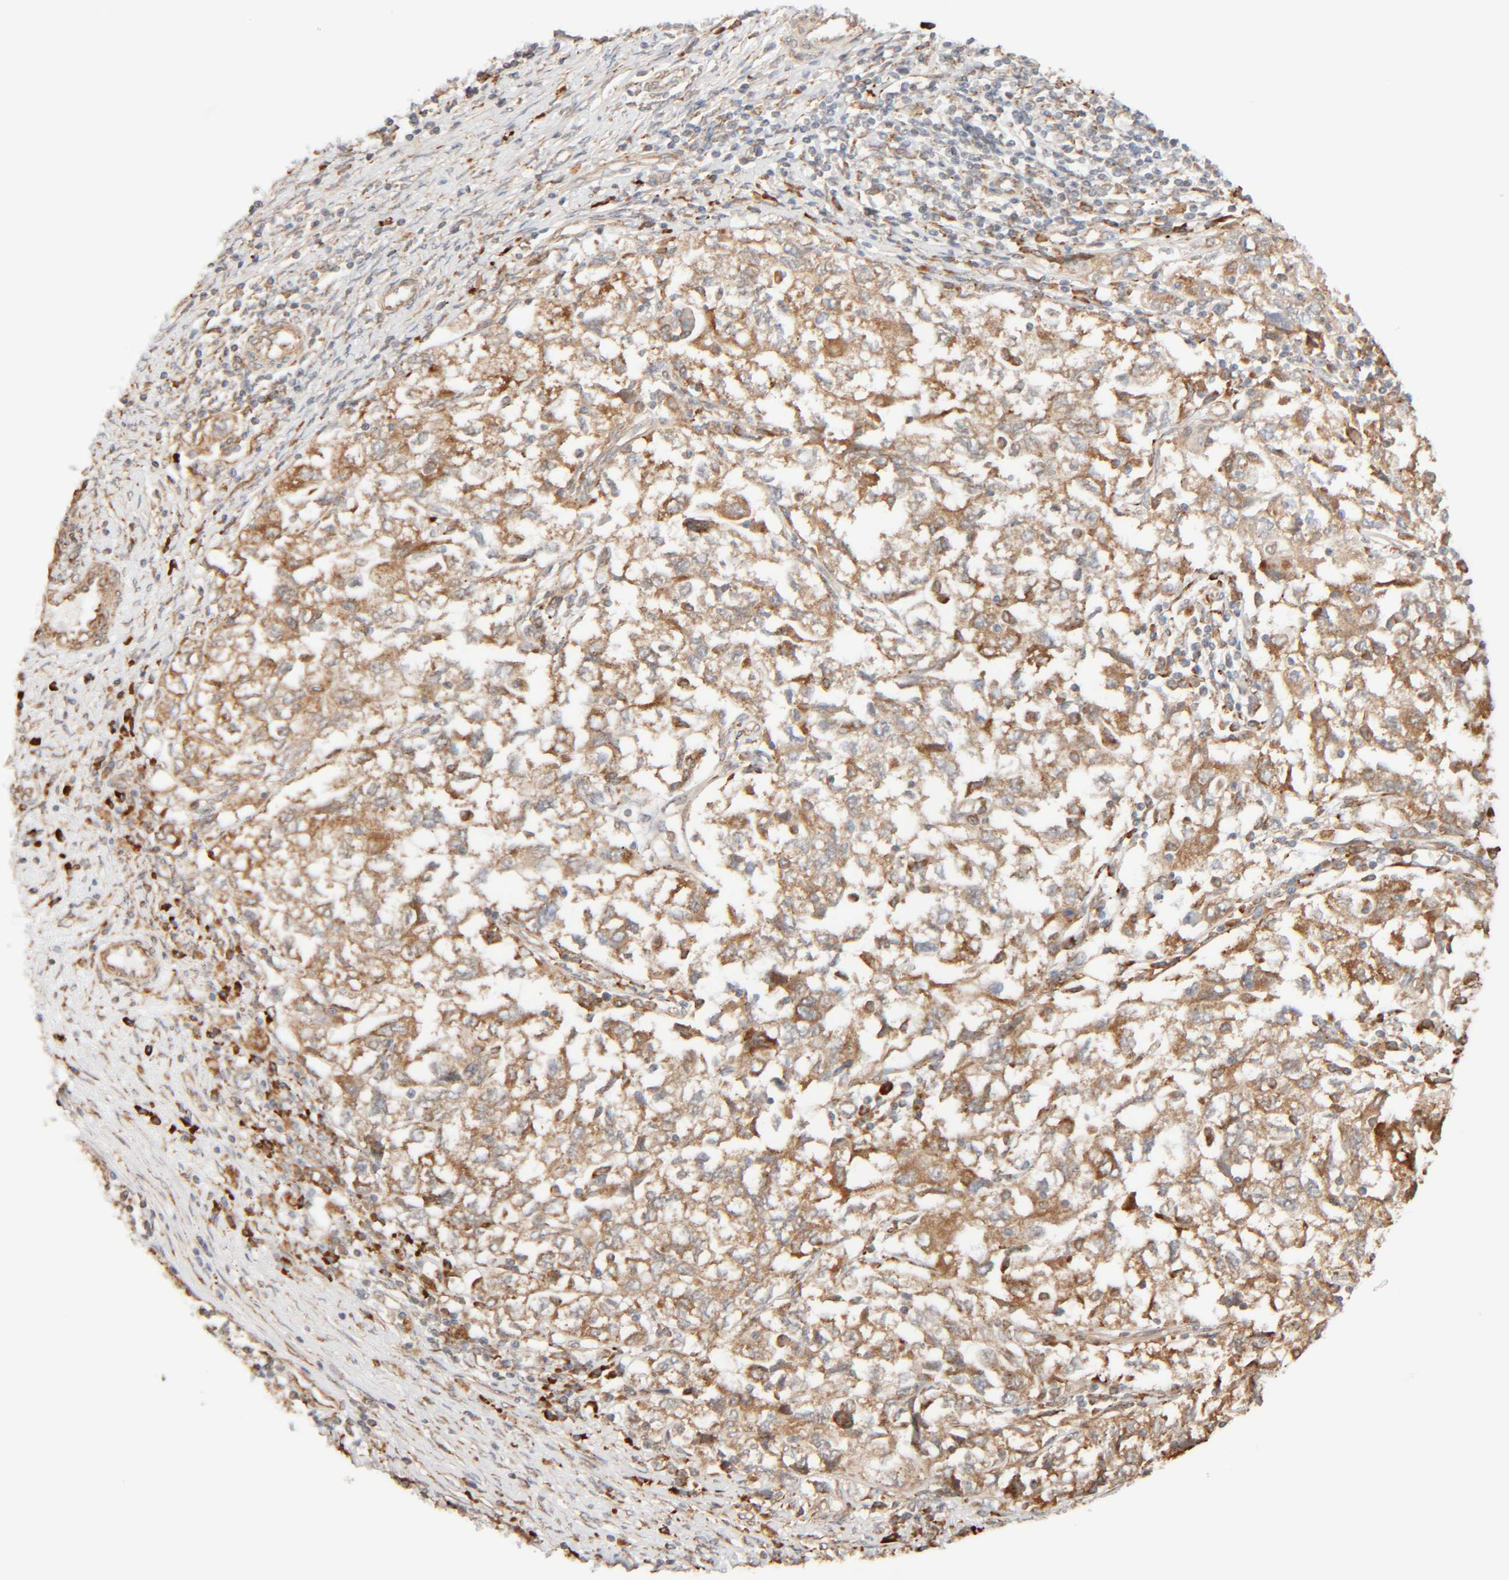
{"staining": {"intensity": "moderate", "quantity": ">75%", "location": "cytoplasmic/membranous"}, "tissue": "ovarian cancer", "cell_type": "Tumor cells", "image_type": "cancer", "snomed": [{"axis": "morphology", "description": "Carcinoma, NOS"}, {"axis": "morphology", "description": "Cystadenocarcinoma, serous, NOS"}, {"axis": "topography", "description": "Ovary"}], "caption": "Ovarian cancer stained with a brown dye exhibits moderate cytoplasmic/membranous positive expression in approximately >75% of tumor cells.", "gene": "INTS1", "patient": {"sex": "female", "age": 69}}